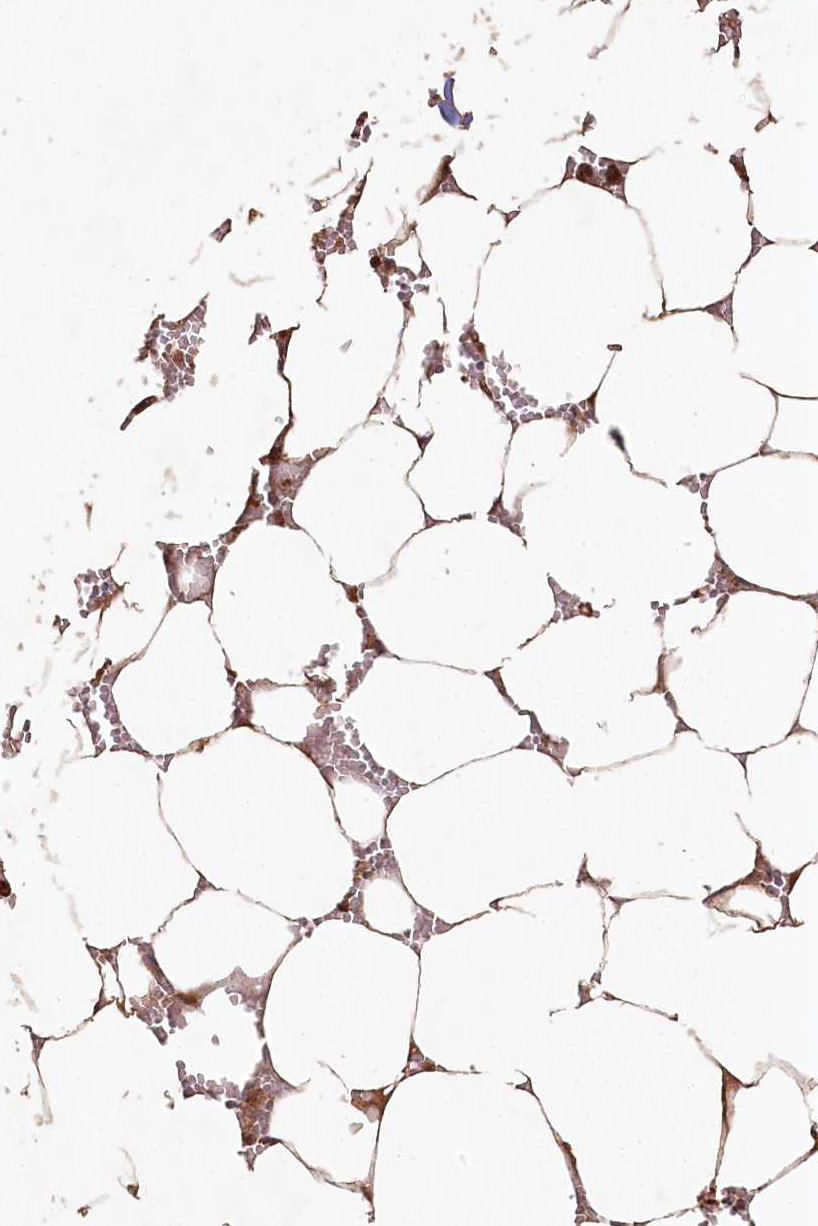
{"staining": {"intensity": "moderate", "quantity": "25%-75%", "location": "cytoplasmic/membranous"}, "tissue": "bone marrow", "cell_type": "Hematopoietic cells", "image_type": "normal", "snomed": [{"axis": "morphology", "description": "Normal tissue, NOS"}, {"axis": "topography", "description": "Bone marrow"}], "caption": "Protein staining by IHC reveals moderate cytoplasmic/membranous staining in approximately 25%-75% of hematopoietic cells in benign bone marrow.", "gene": "HAL", "patient": {"sex": "male", "age": 70}}